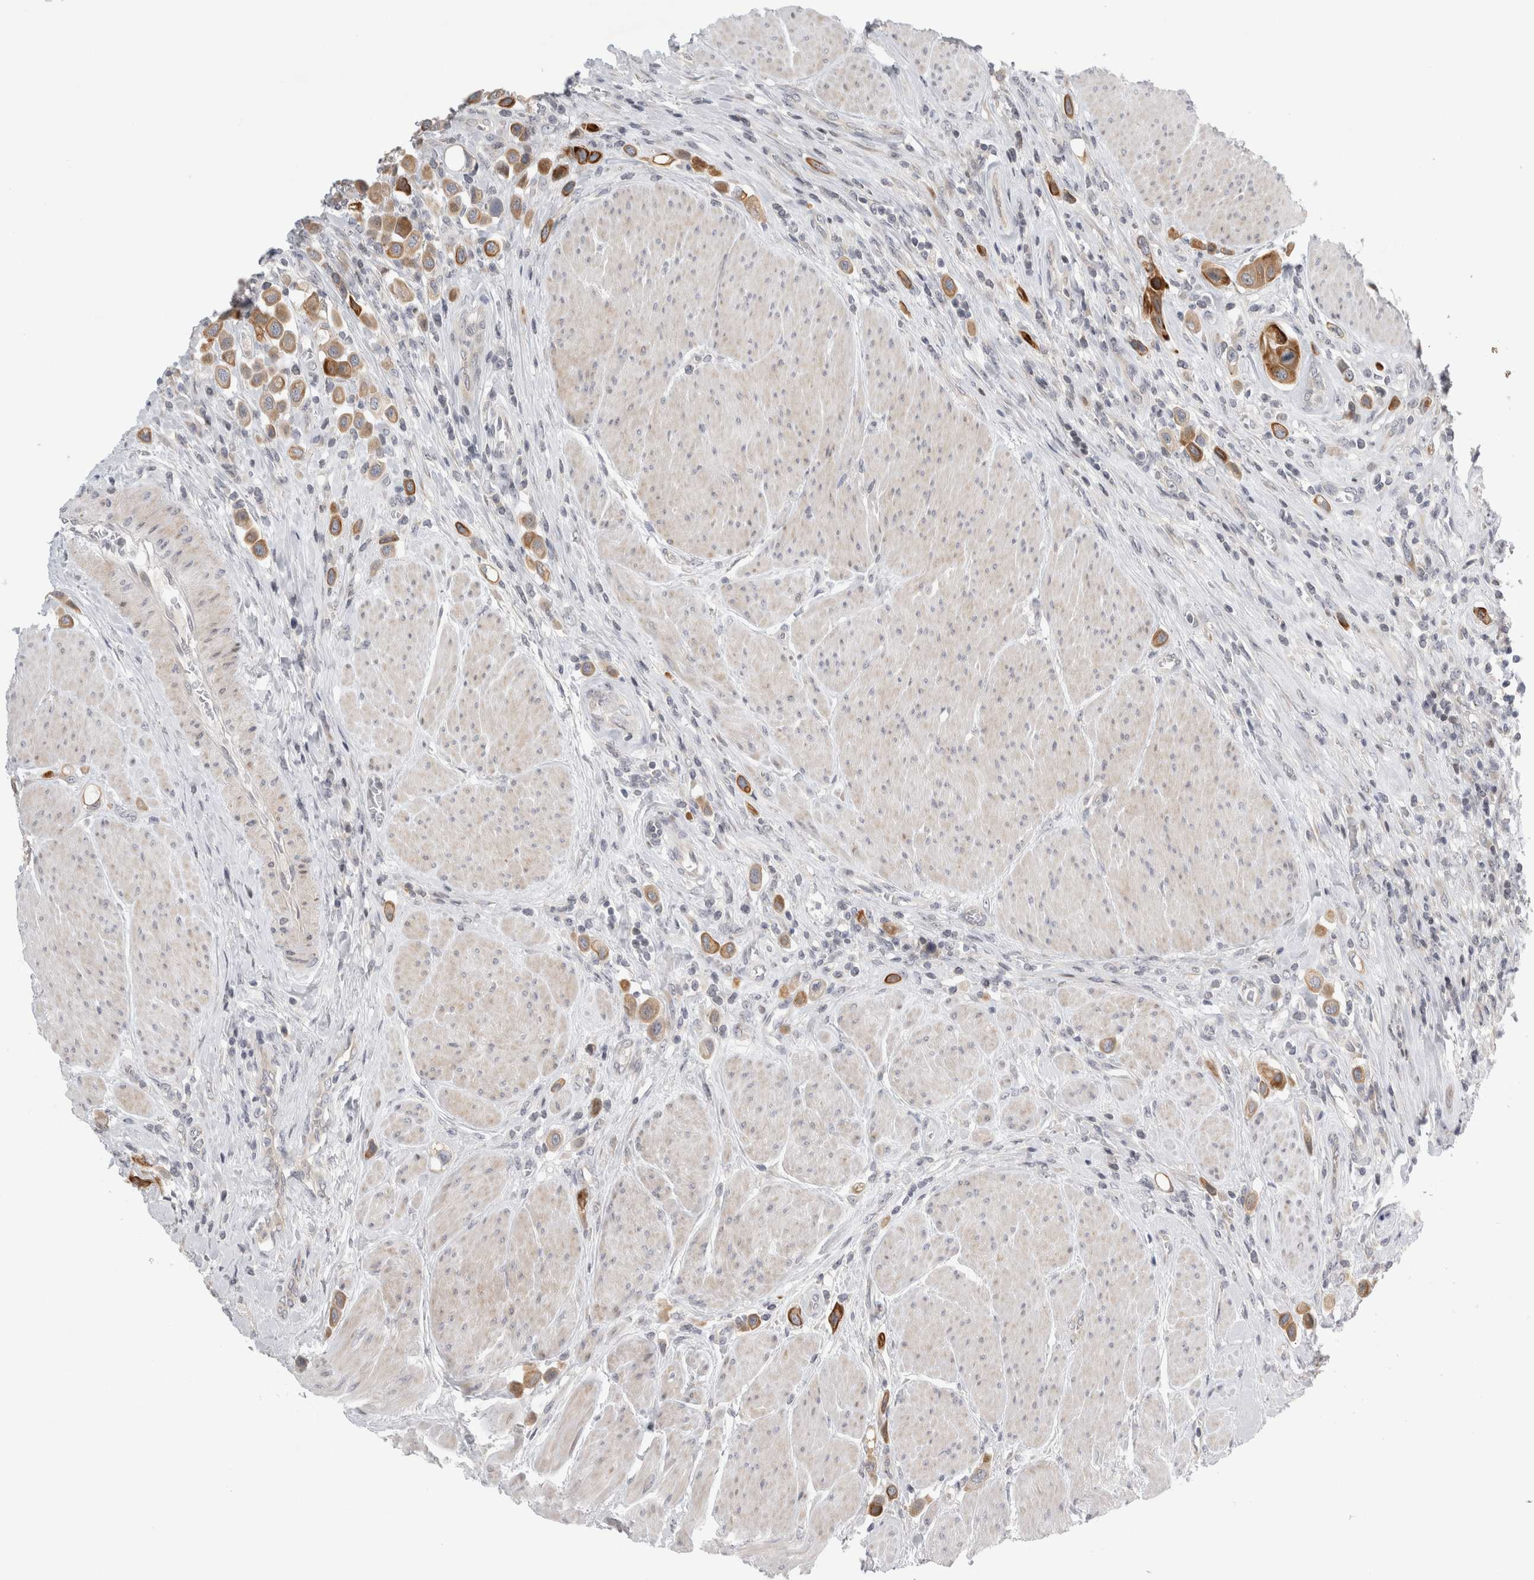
{"staining": {"intensity": "moderate", "quantity": ">75%", "location": "cytoplasmic/membranous"}, "tissue": "urothelial cancer", "cell_type": "Tumor cells", "image_type": "cancer", "snomed": [{"axis": "morphology", "description": "Urothelial carcinoma, High grade"}, {"axis": "topography", "description": "Urinary bladder"}], "caption": "A brown stain shows moderate cytoplasmic/membranous staining of a protein in human urothelial cancer tumor cells. Nuclei are stained in blue.", "gene": "UTP25", "patient": {"sex": "male", "age": 50}}